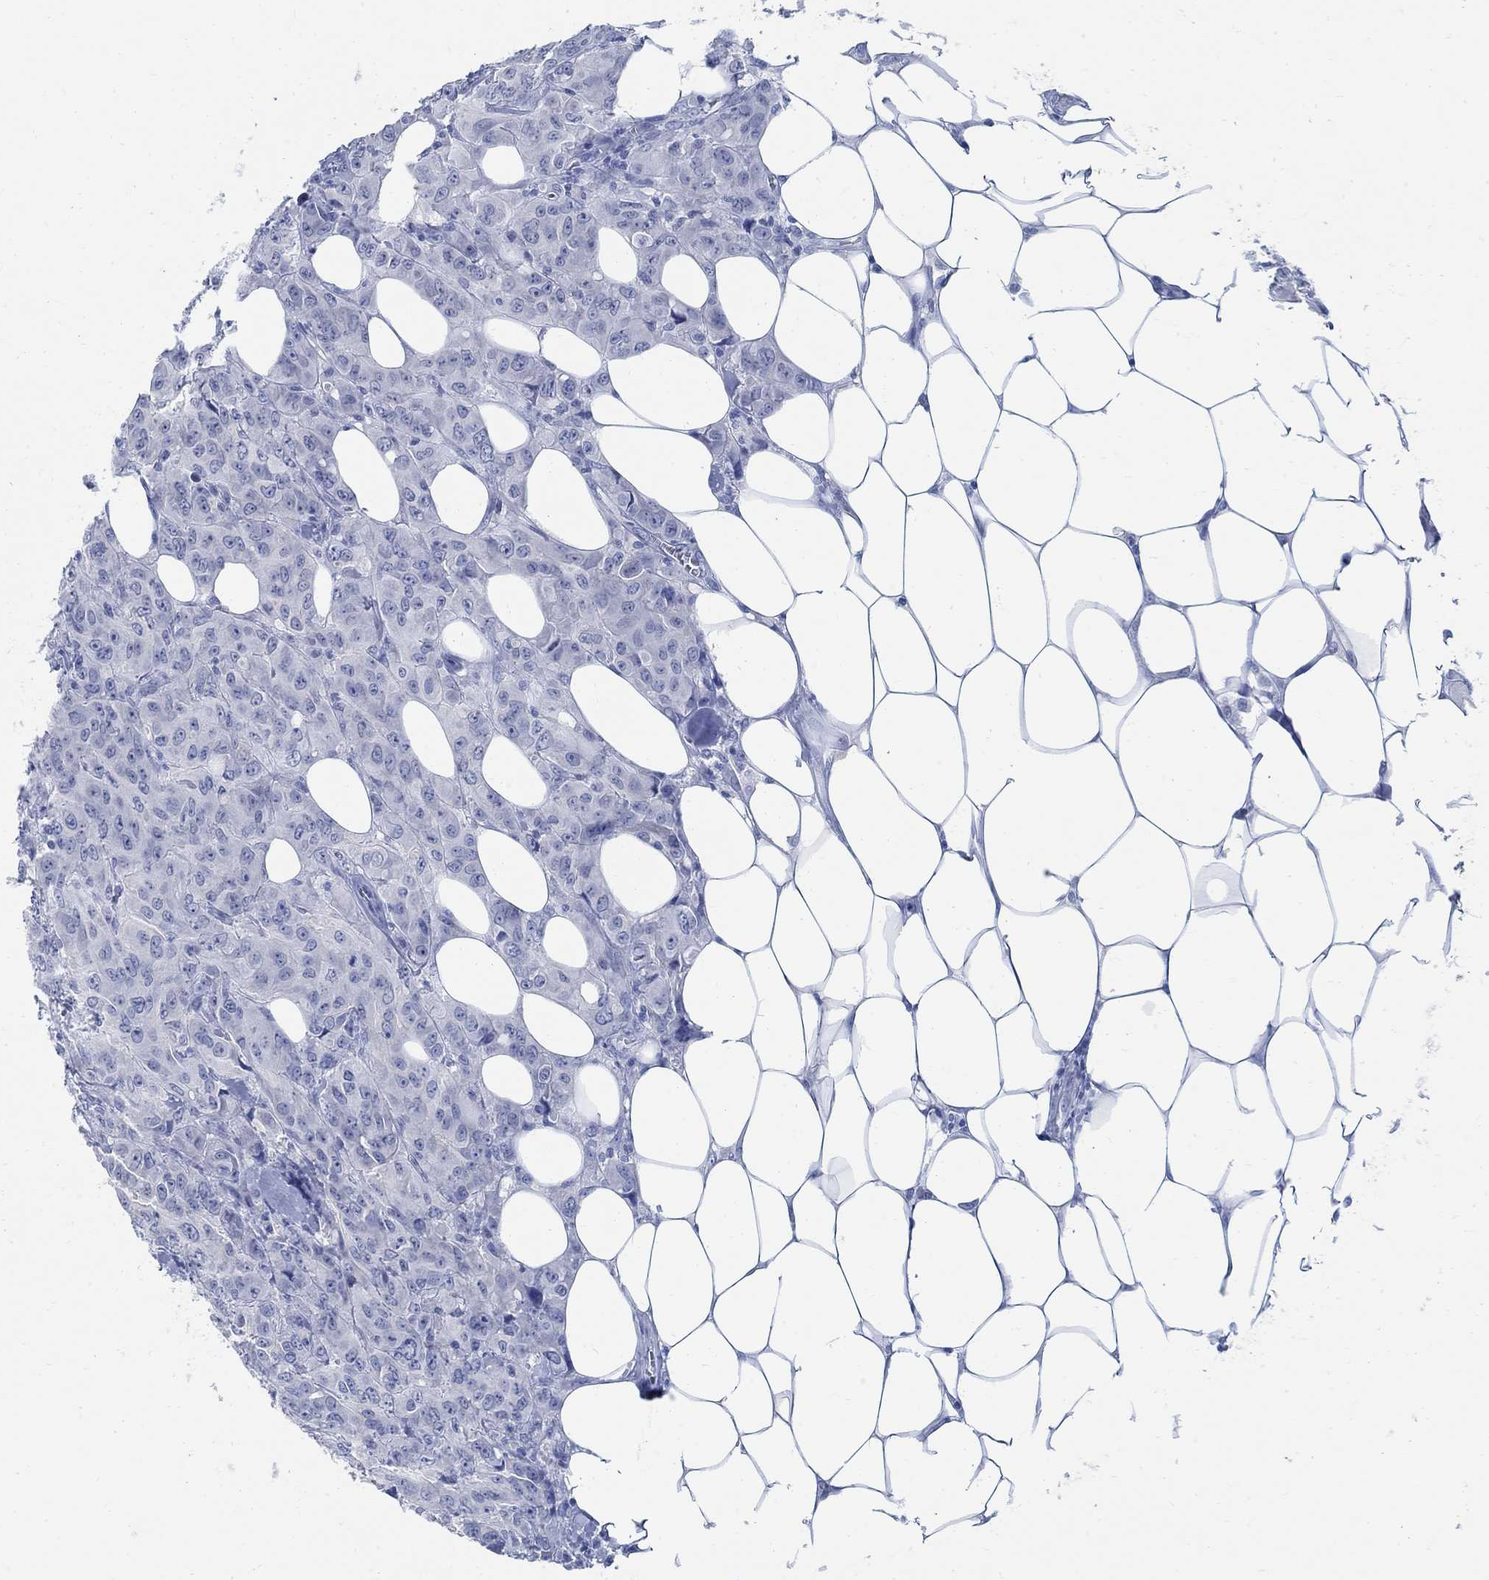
{"staining": {"intensity": "negative", "quantity": "none", "location": "none"}, "tissue": "breast cancer", "cell_type": "Tumor cells", "image_type": "cancer", "snomed": [{"axis": "morphology", "description": "Duct carcinoma"}, {"axis": "topography", "description": "Breast"}], "caption": "This is a micrograph of immunohistochemistry staining of breast cancer, which shows no positivity in tumor cells.", "gene": "CAMK2N1", "patient": {"sex": "female", "age": 43}}